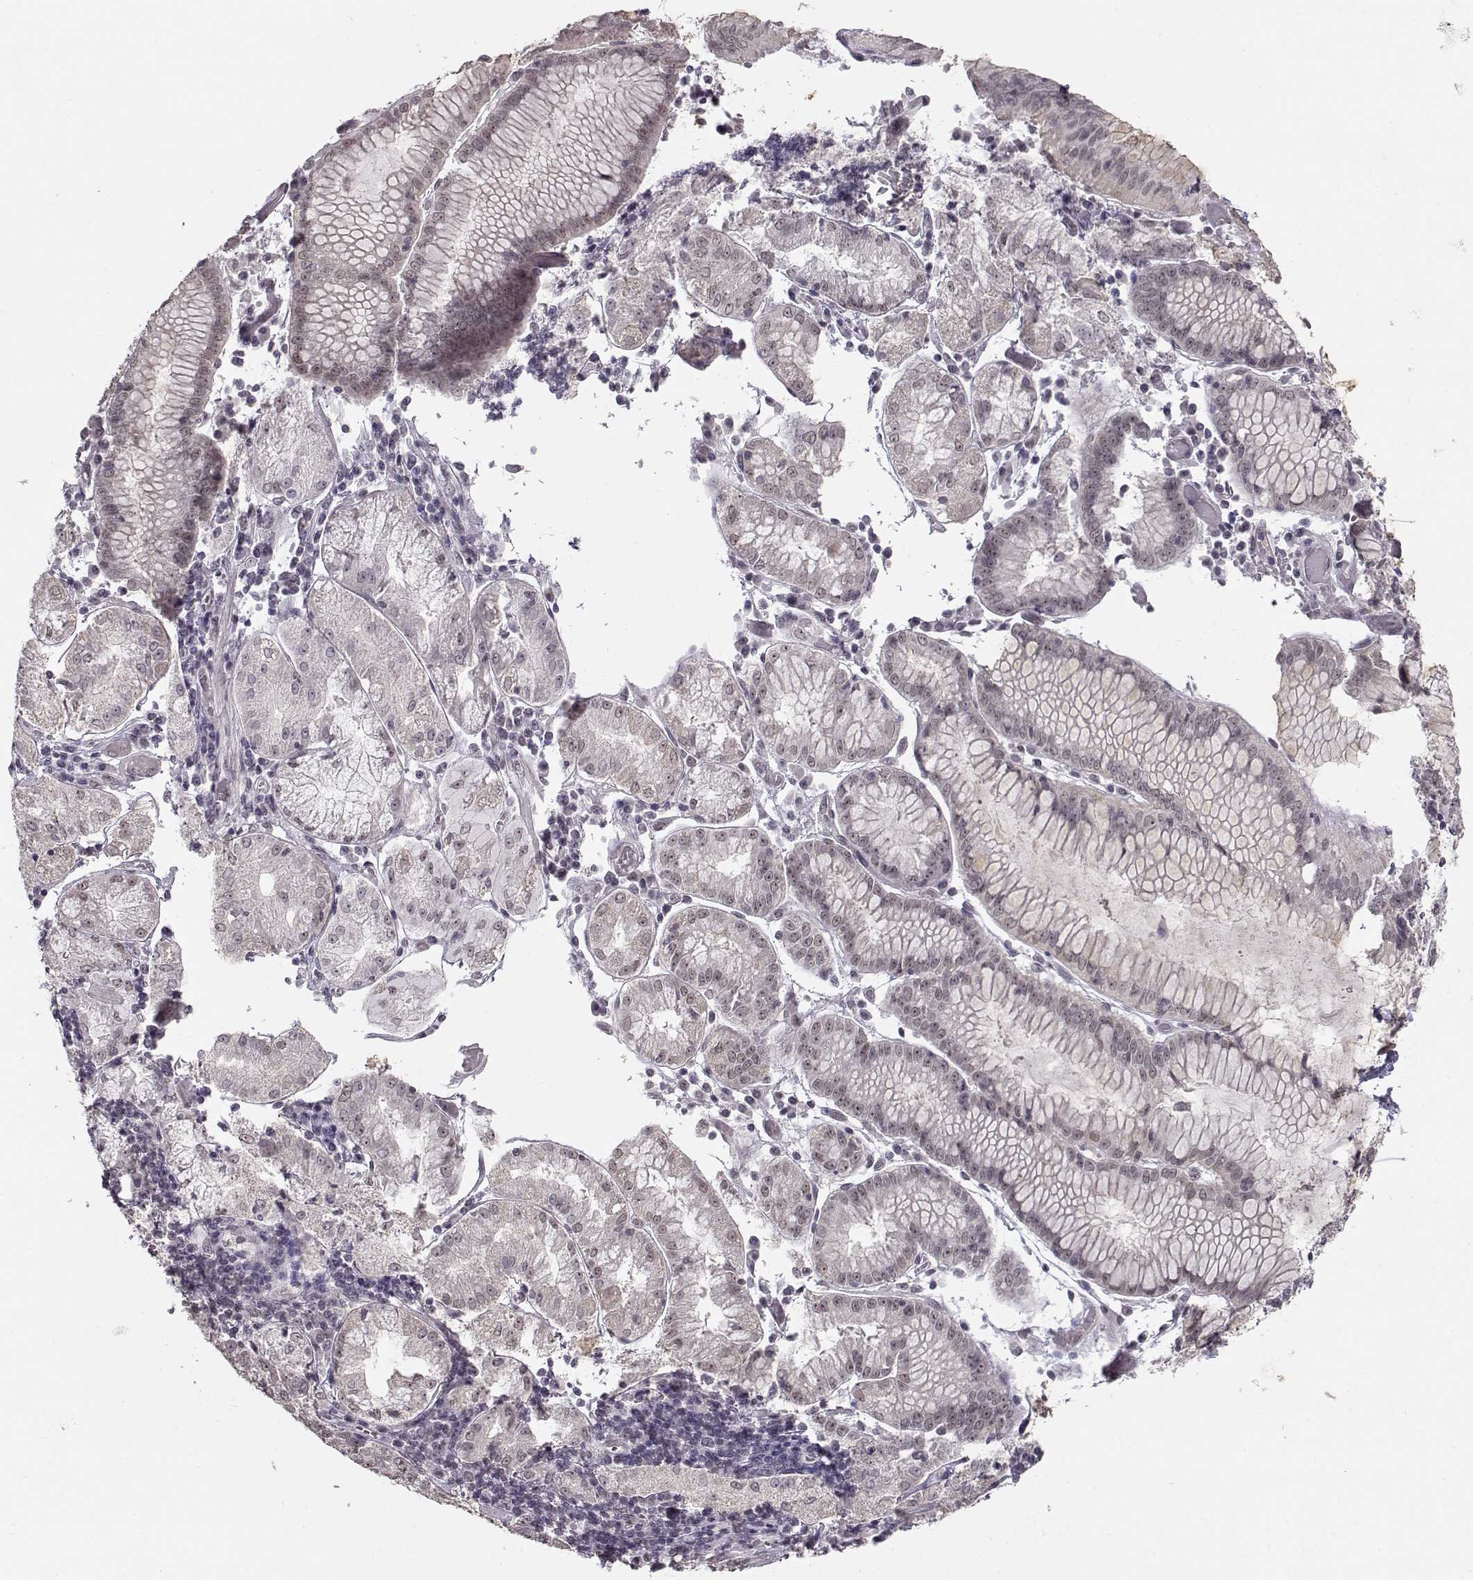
{"staining": {"intensity": "weak", "quantity": "25%-75%", "location": "nuclear"}, "tissue": "stomach cancer", "cell_type": "Tumor cells", "image_type": "cancer", "snomed": [{"axis": "morphology", "description": "Adenocarcinoma, NOS"}, {"axis": "topography", "description": "Stomach"}], "caption": "This photomicrograph displays IHC staining of adenocarcinoma (stomach), with low weak nuclear positivity in about 25%-75% of tumor cells.", "gene": "PCP4", "patient": {"sex": "male", "age": 93}}